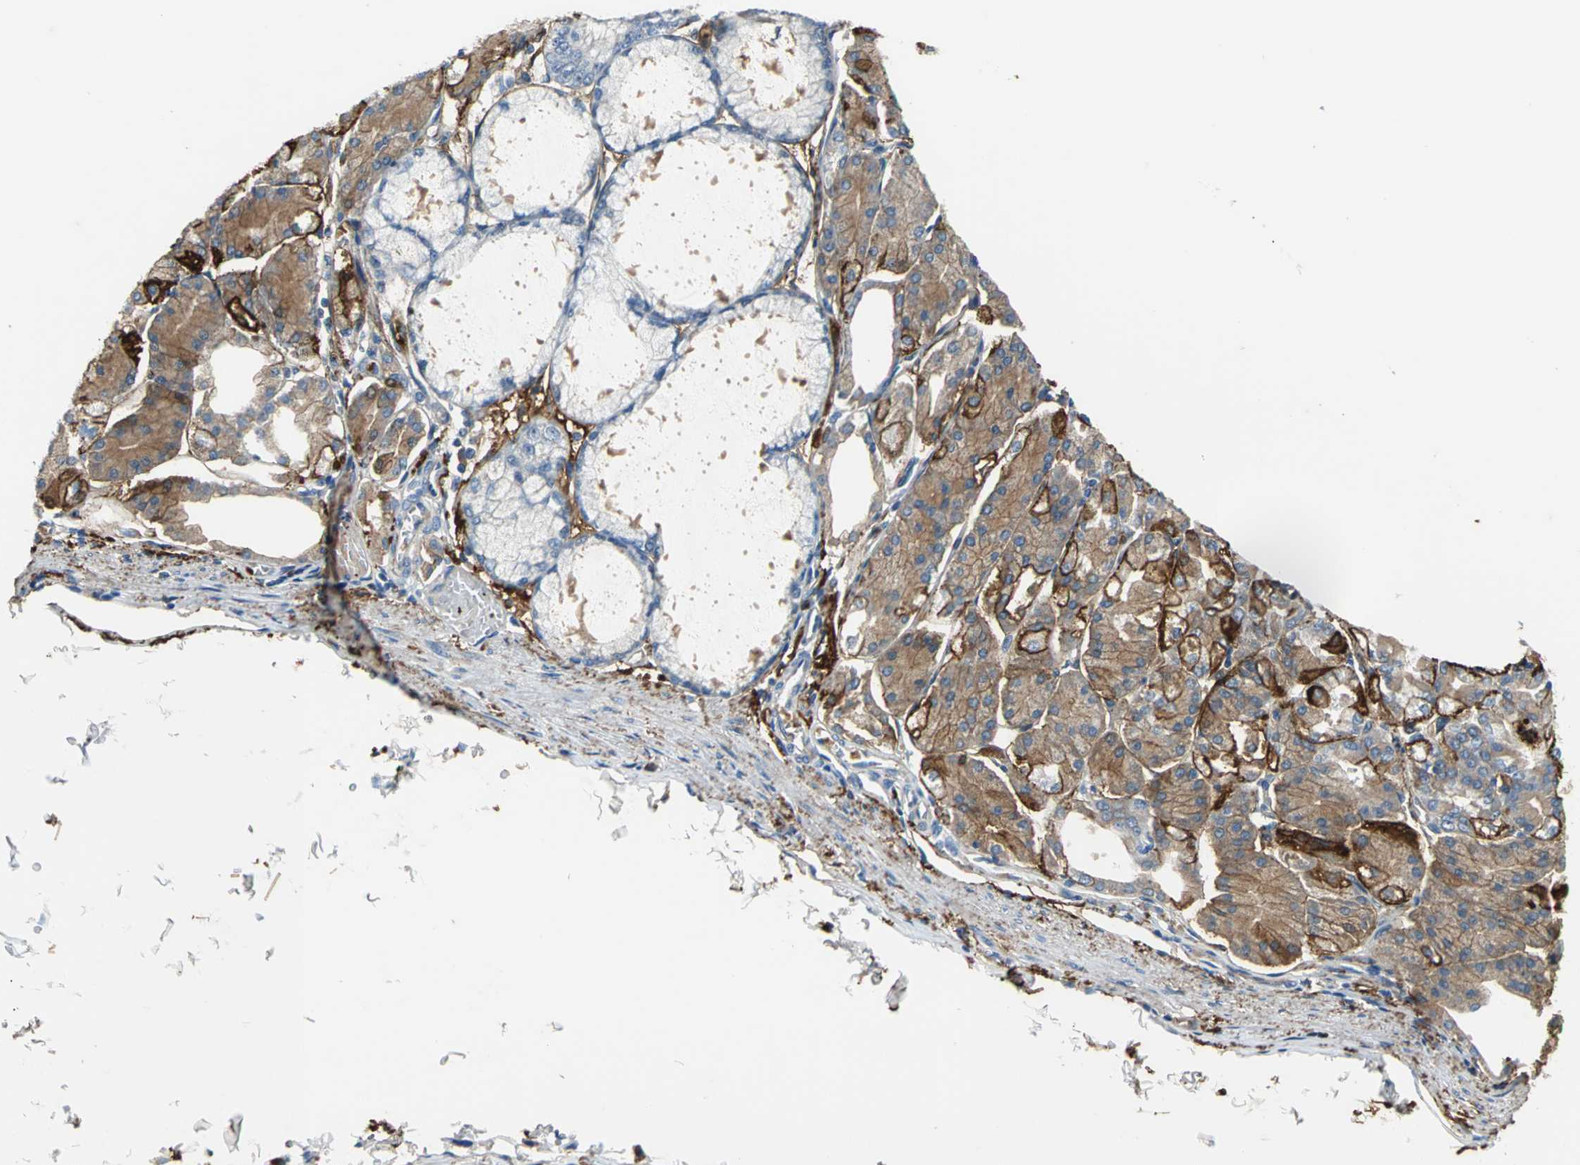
{"staining": {"intensity": "moderate", "quantity": "25%-75%", "location": "cytoplasmic/membranous"}, "tissue": "stomach", "cell_type": "Glandular cells", "image_type": "normal", "snomed": [{"axis": "morphology", "description": "Normal tissue, NOS"}, {"axis": "topography", "description": "Stomach, lower"}], "caption": "High-power microscopy captured an immunohistochemistry (IHC) photomicrograph of normal stomach, revealing moderate cytoplasmic/membranous positivity in approximately 25%-75% of glandular cells. The protein is stained brown, and the nuclei are stained in blue (DAB (3,3'-diaminobenzidine) IHC with brightfield microscopy, high magnification).", "gene": "SLC16A7", "patient": {"sex": "male", "age": 71}}